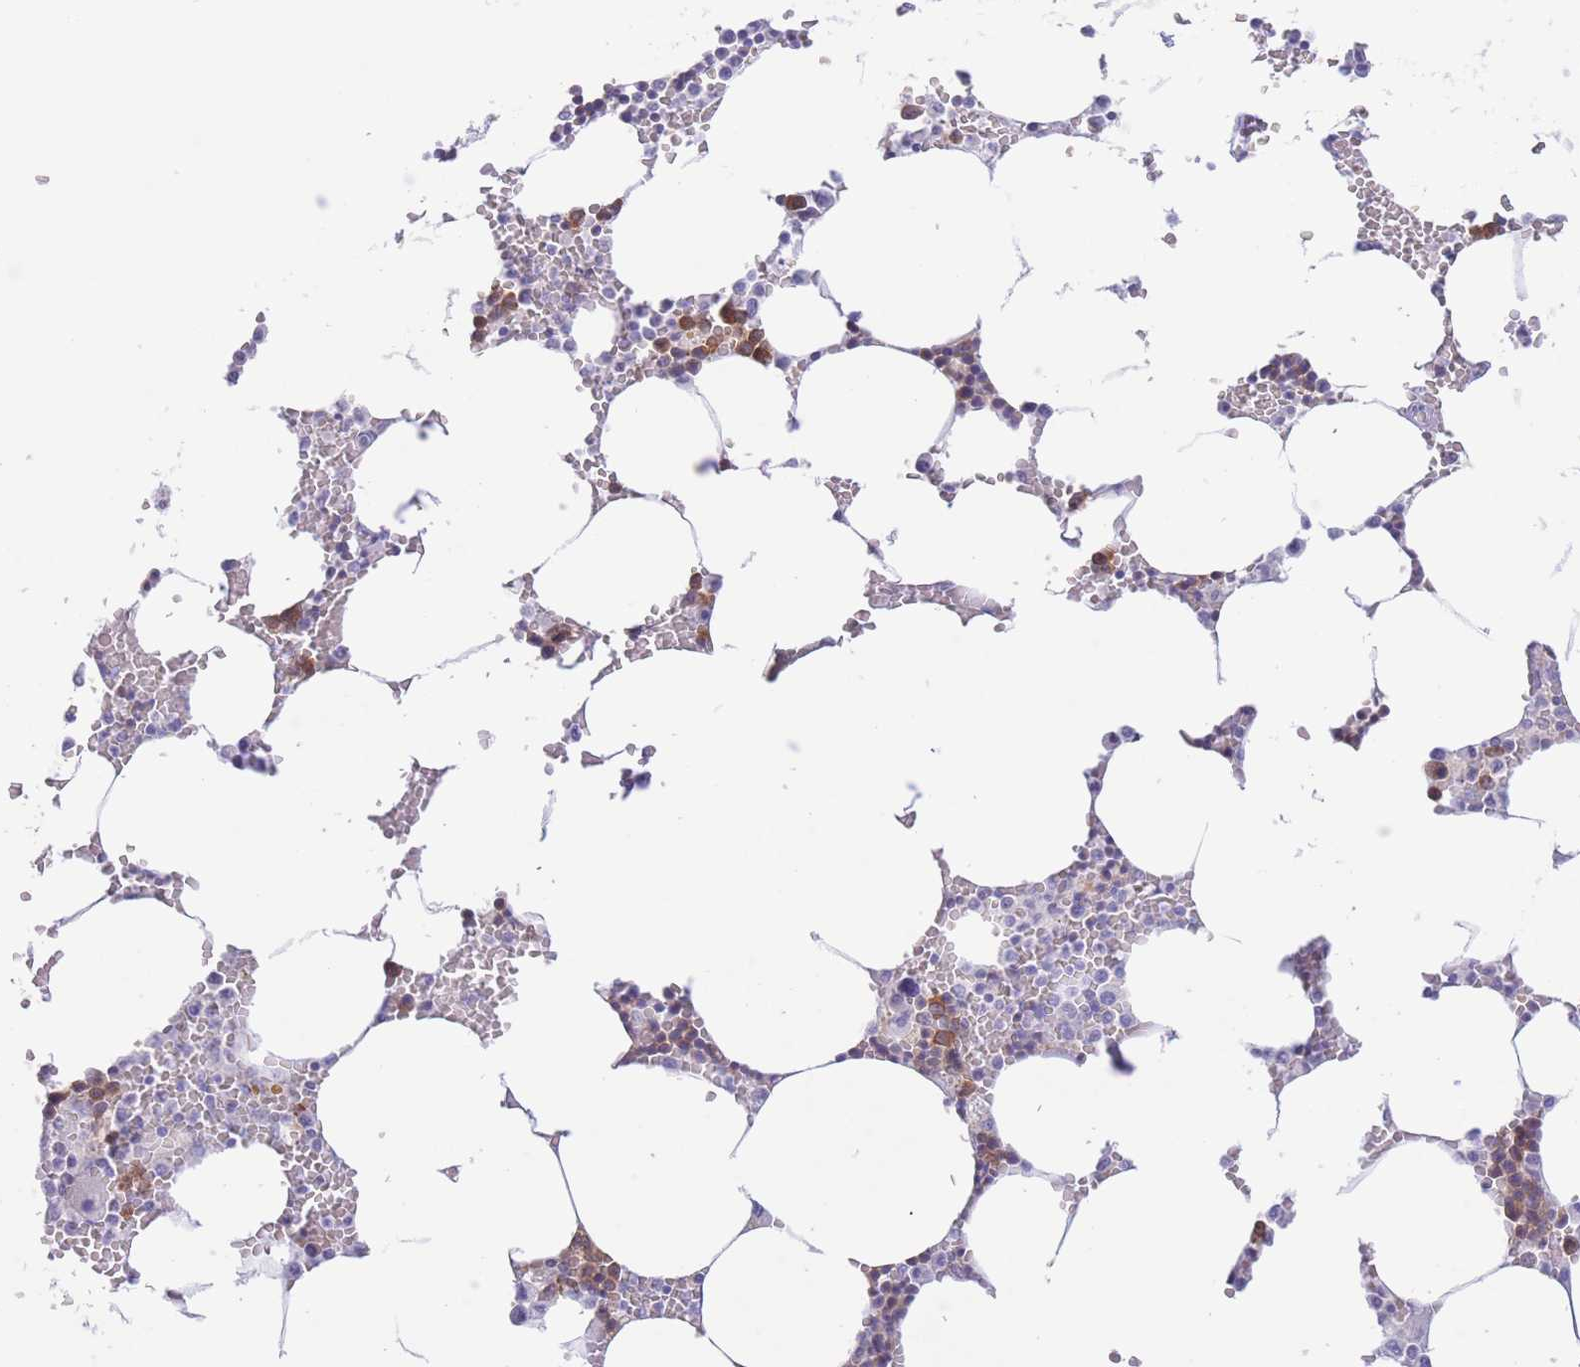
{"staining": {"intensity": "moderate", "quantity": "<25%", "location": "cytoplasmic/membranous"}, "tissue": "bone marrow", "cell_type": "Hematopoietic cells", "image_type": "normal", "snomed": [{"axis": "morphology", "description": "Normal tissue, NOS"}, {"axis": "topography", "description": "Bone marrow"}], "caption": "Bone marrow stained for a protein (brown) demonstrates moderate cytoplasmic/membranous positive staining in about <25% of hematopoietic cells.", "gene": "PKLR", "patient": {"sex": "male", "age": 70}}